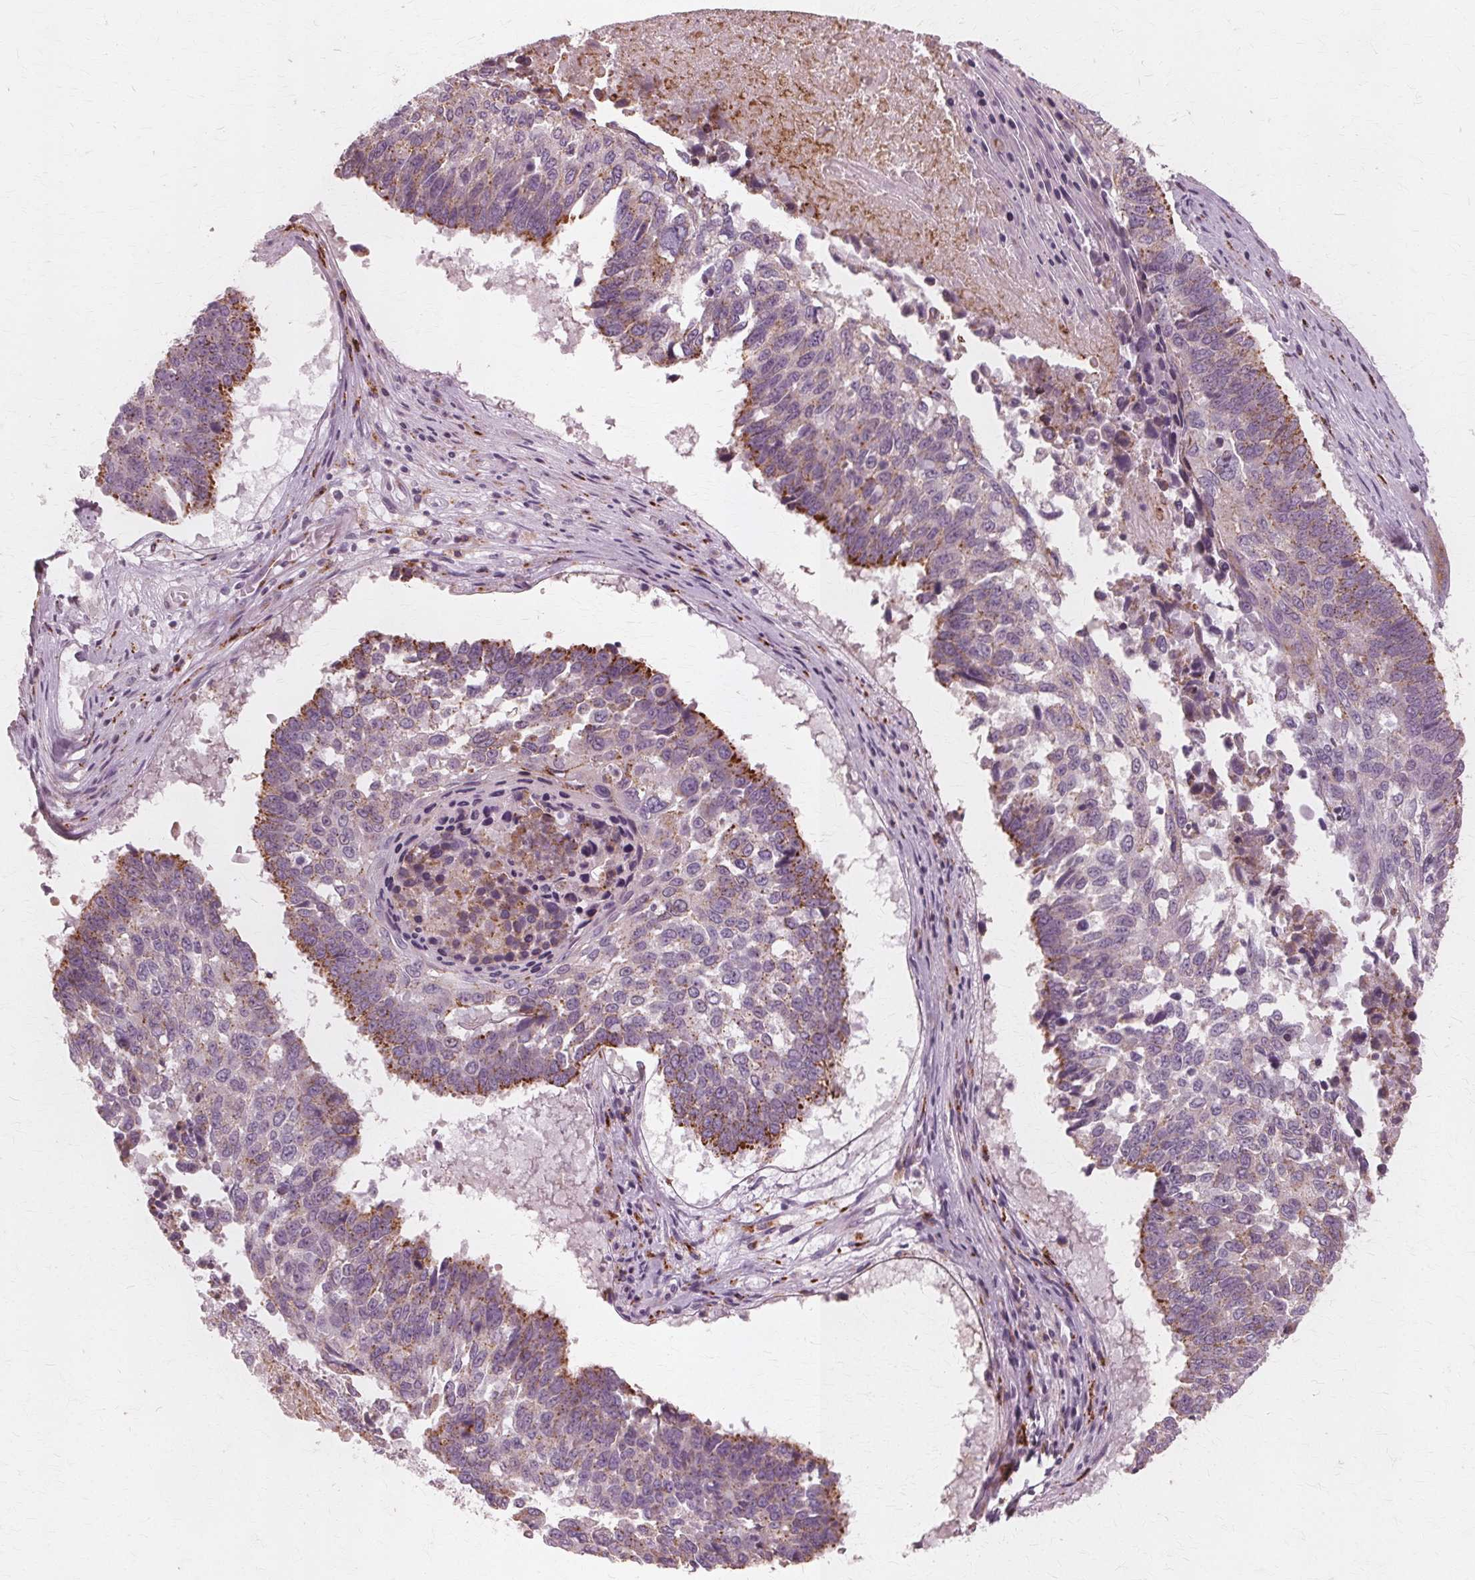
{"staining": {"intensity": "moderate", "quantity": "25%-75%", "location": "cytoplasmic/membranous"}, "tissue": "lung cancer", "cell_type": "Tumor cells", "image_type": "cancer", "snomed": [{"axis": "morphology", "description": "Squamous cell carcinoma, NOS"}, {"axis": "topography", "description": "Lung"}], "caption": "Tumor cells demonstrate medium levels of moderate cytoplasmic/membranous positivity in about 25%-75% of cells in lung cancer.", "gene": "DNASE2", "patient": {"sex": "male", "age": 73}}